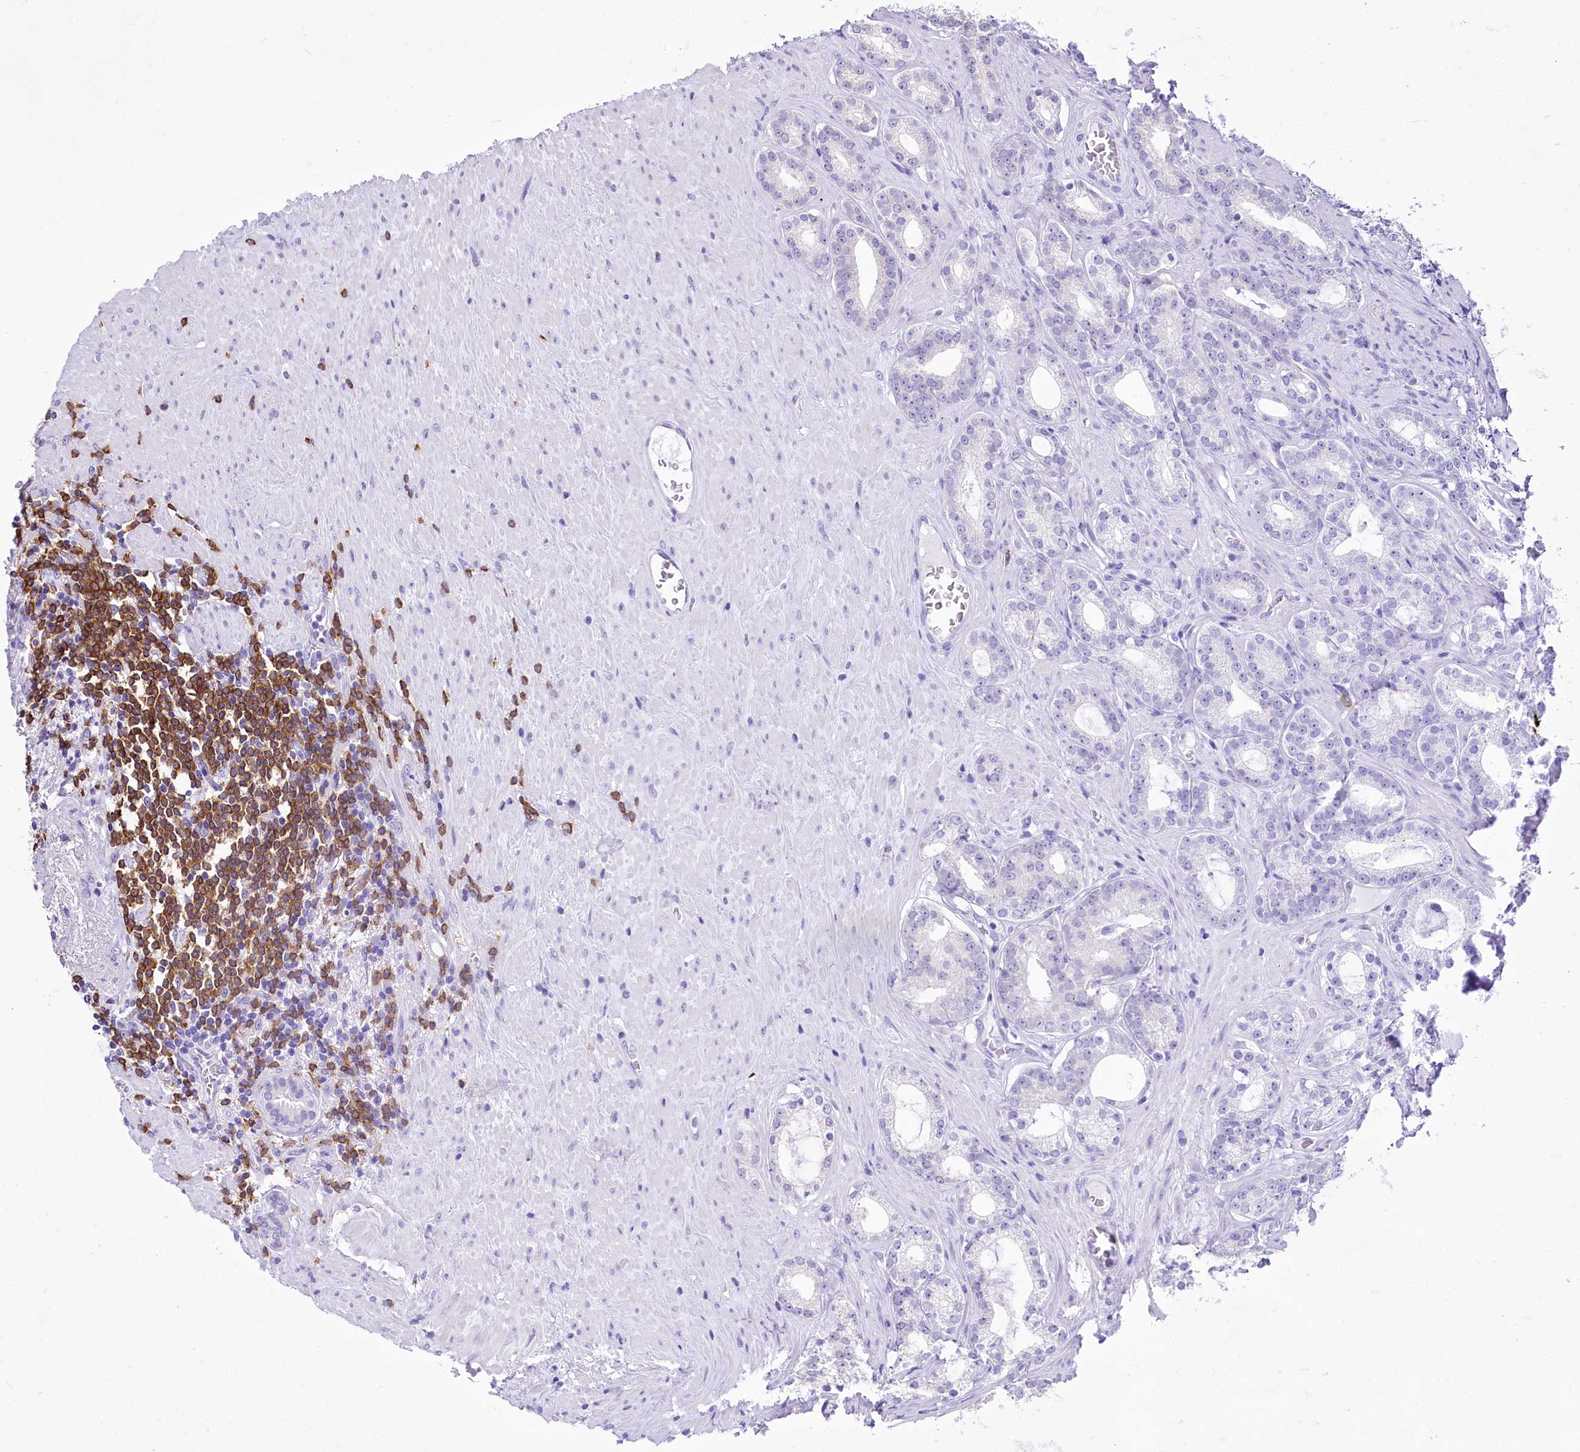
{"staining": {"intensity": "negative", "quantity": "none", "location": "none"}, "tissue": "prostate cancer", "cell_type": "Tumor cells", "image_type": "cancer", "snomed": [{"axis": "morphology", "description": "Adenocarcinoma, Low grade"}, {"axis": "topography", "description": "Prostate"}], "caption": "DAB (3,3'-diaminobenzidine) immunohistochemical staining of prostate cancer (low-grade adenocarcinoma) demonstrates no significant expression in tumor cells.", "gene": "BANK1", "patient": {"sex": "male", "age": 71}}